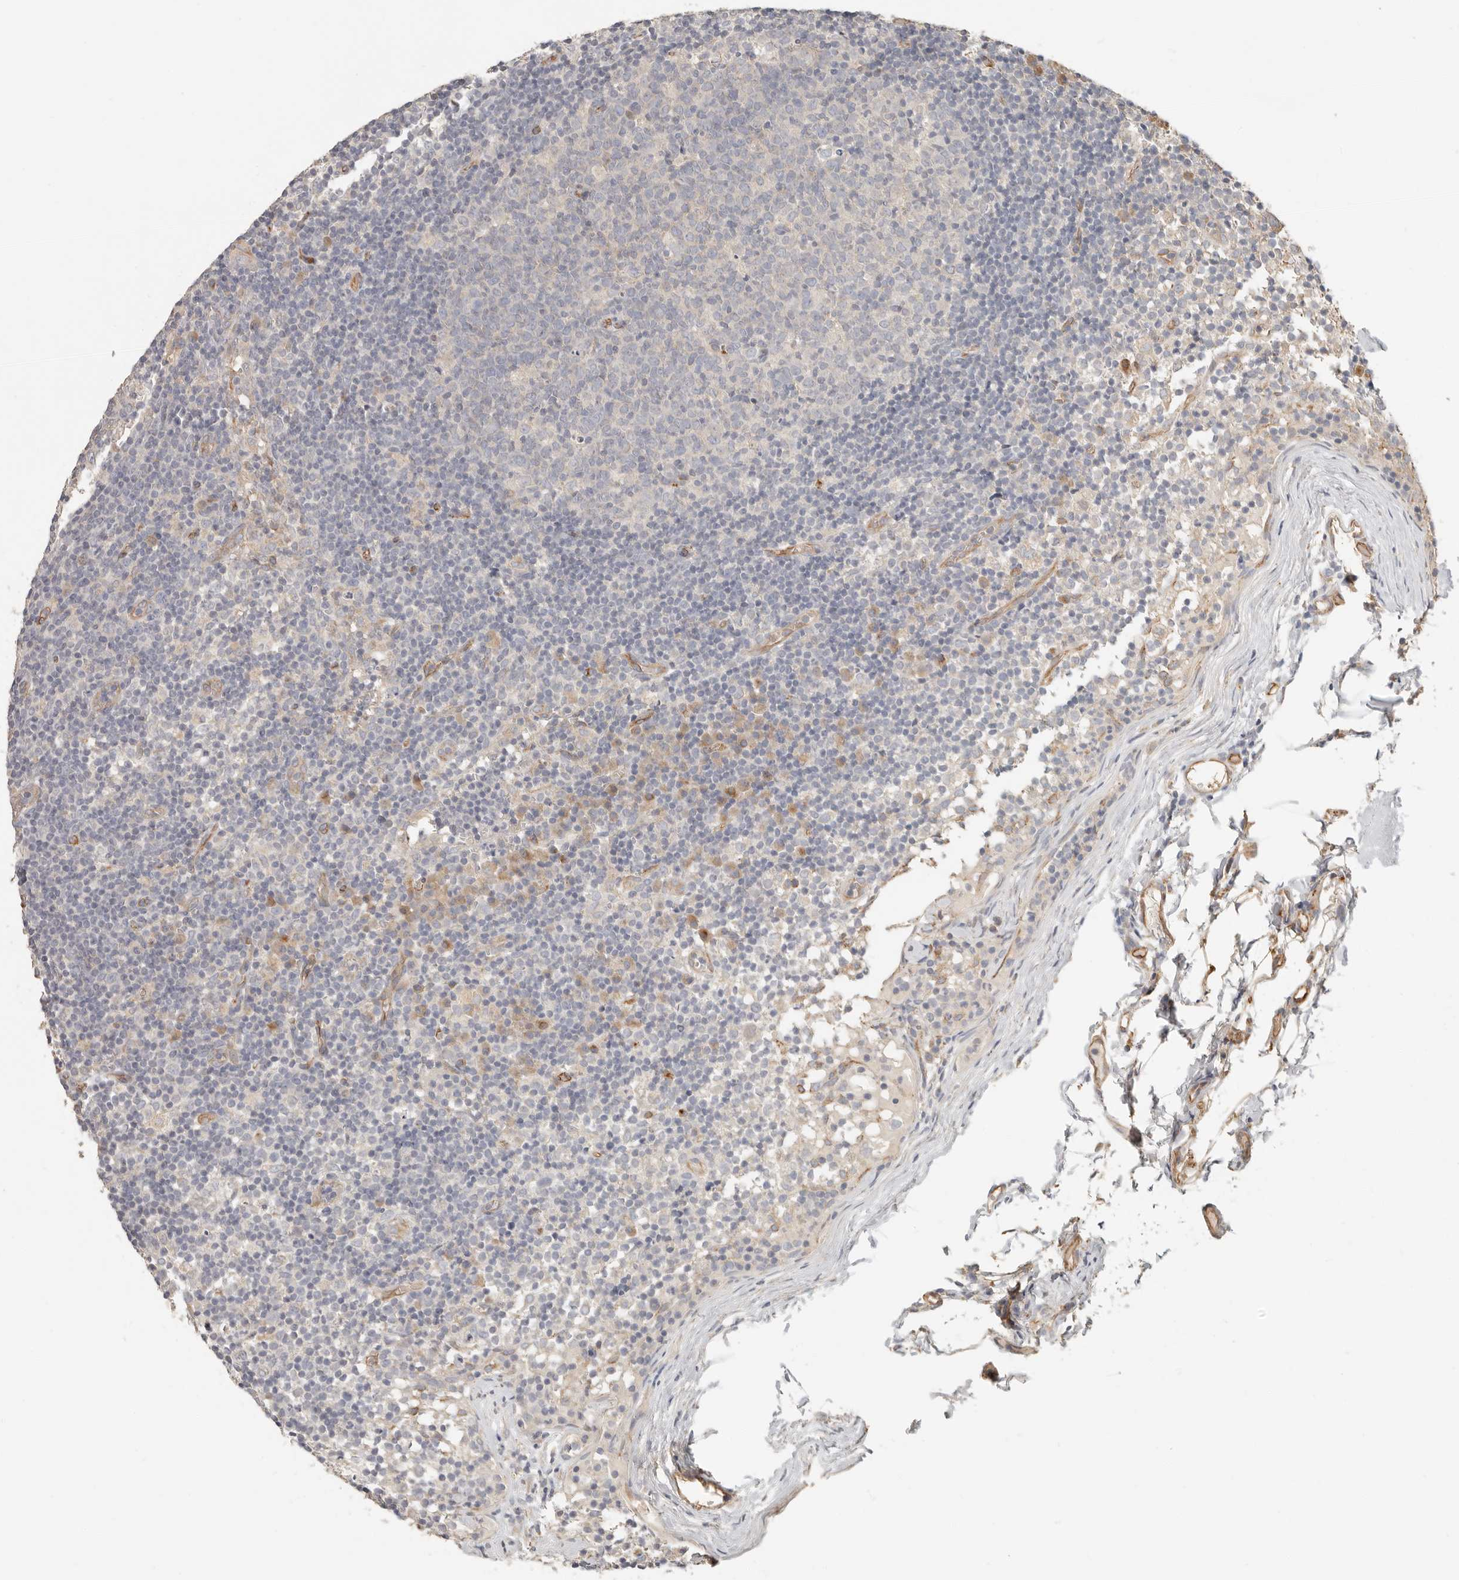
{"staining": {"intensity": "negative", "quantity": "none", "location": "none"}, "tissue": "lymph node", "cell_type": "Germinal center cells", "image_type": "normal", "snomed": [{"axis": "morphology", "description": "Normal tissue, NOS"}, {"axis": "morphology", "description": "Inflammation, NOS"}, {"axis": "topography", "description": "Lymph node"}], "caption": "DAB (3,3'-diaminobenzidine) immunohistochemical staining of unremarkable human lymph node demonstrates no significant expression in germinal center cells. (DAB (3,3'-diaminobenzidine) IHC with hematoxylin counter stain).", "gene": "SPRING1", "patient": {"sex": "male", "age": 55}}